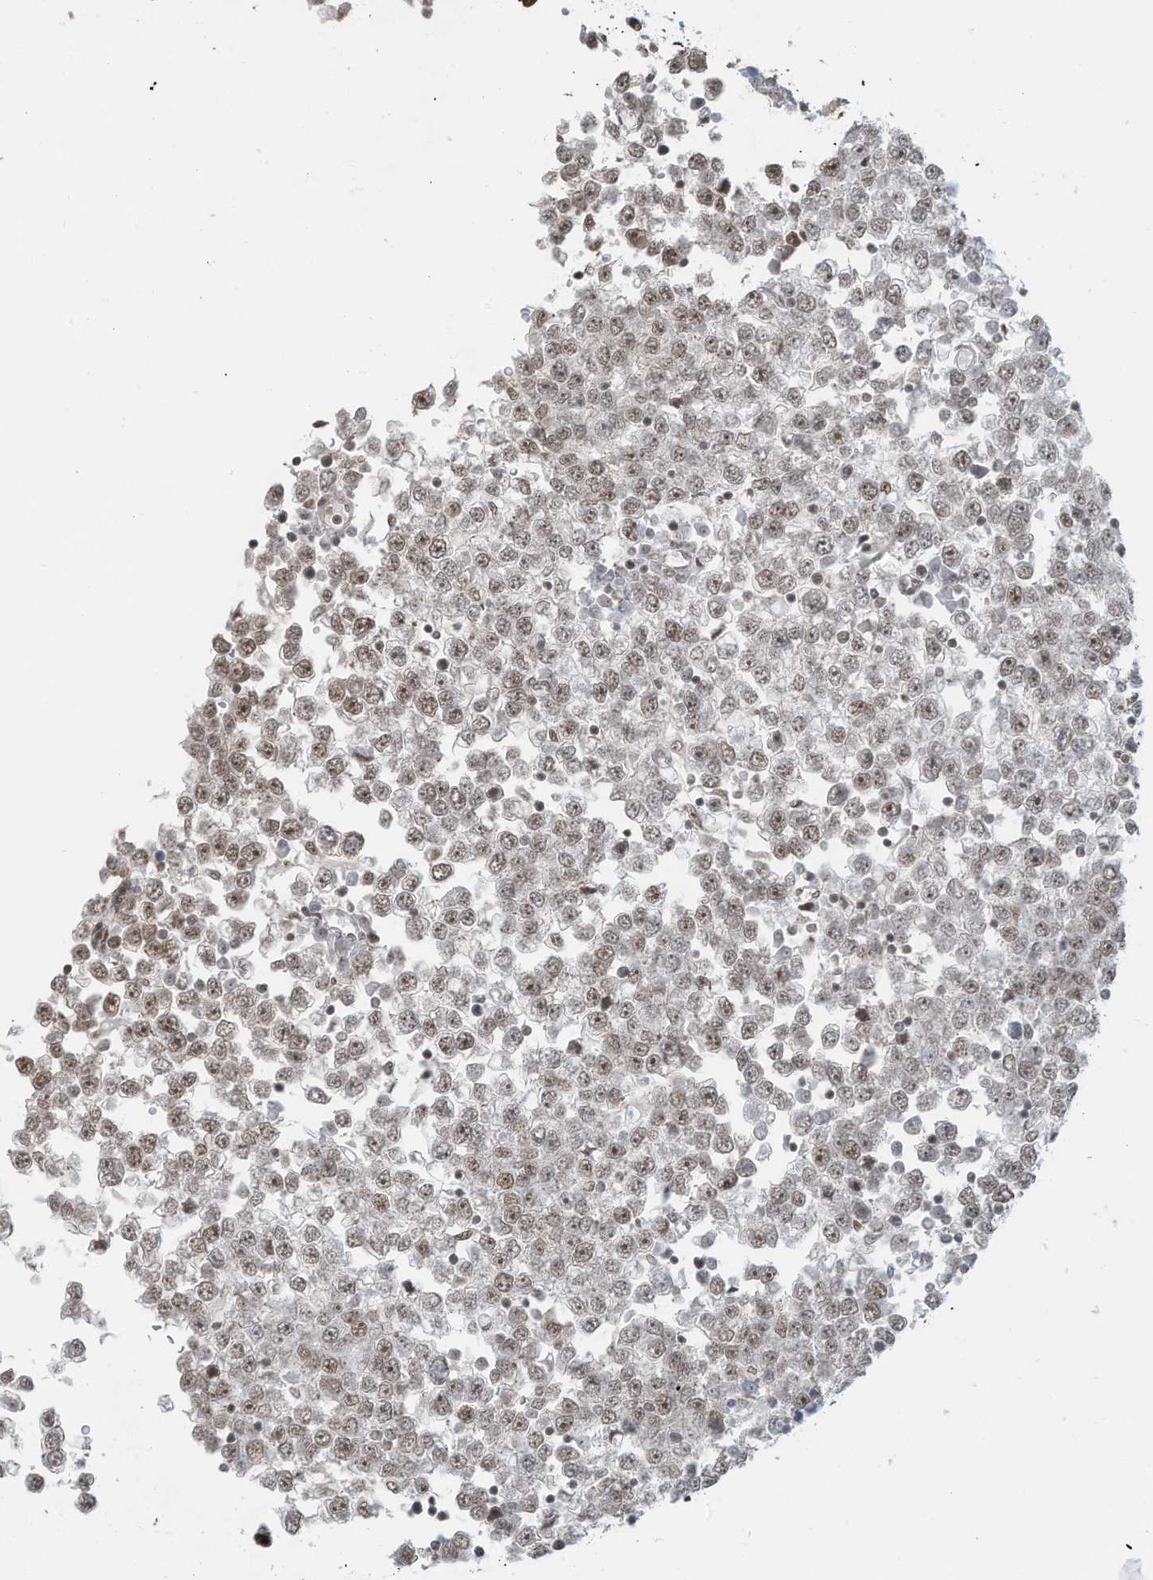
{"staining": {"intensity": "weak", "quantity": ">75%", "location": "nuclear"}, "tissue": "testis cancer", "cell_type": "Tumor cells", "image_type": "cancer", "snomed": [{"axis": "morphology", "description": "Seminoma, NOS"}, {"axis": "topography", "description": "Testis"}], "caption": "The image demonstrates immunohistochemical staining of testis cancer (seminoma). There is weak nuclear staining is identified in about >75% of tumor cells.", "gene": "DBR1", "patient": {"sex": "male", "age": 65}}